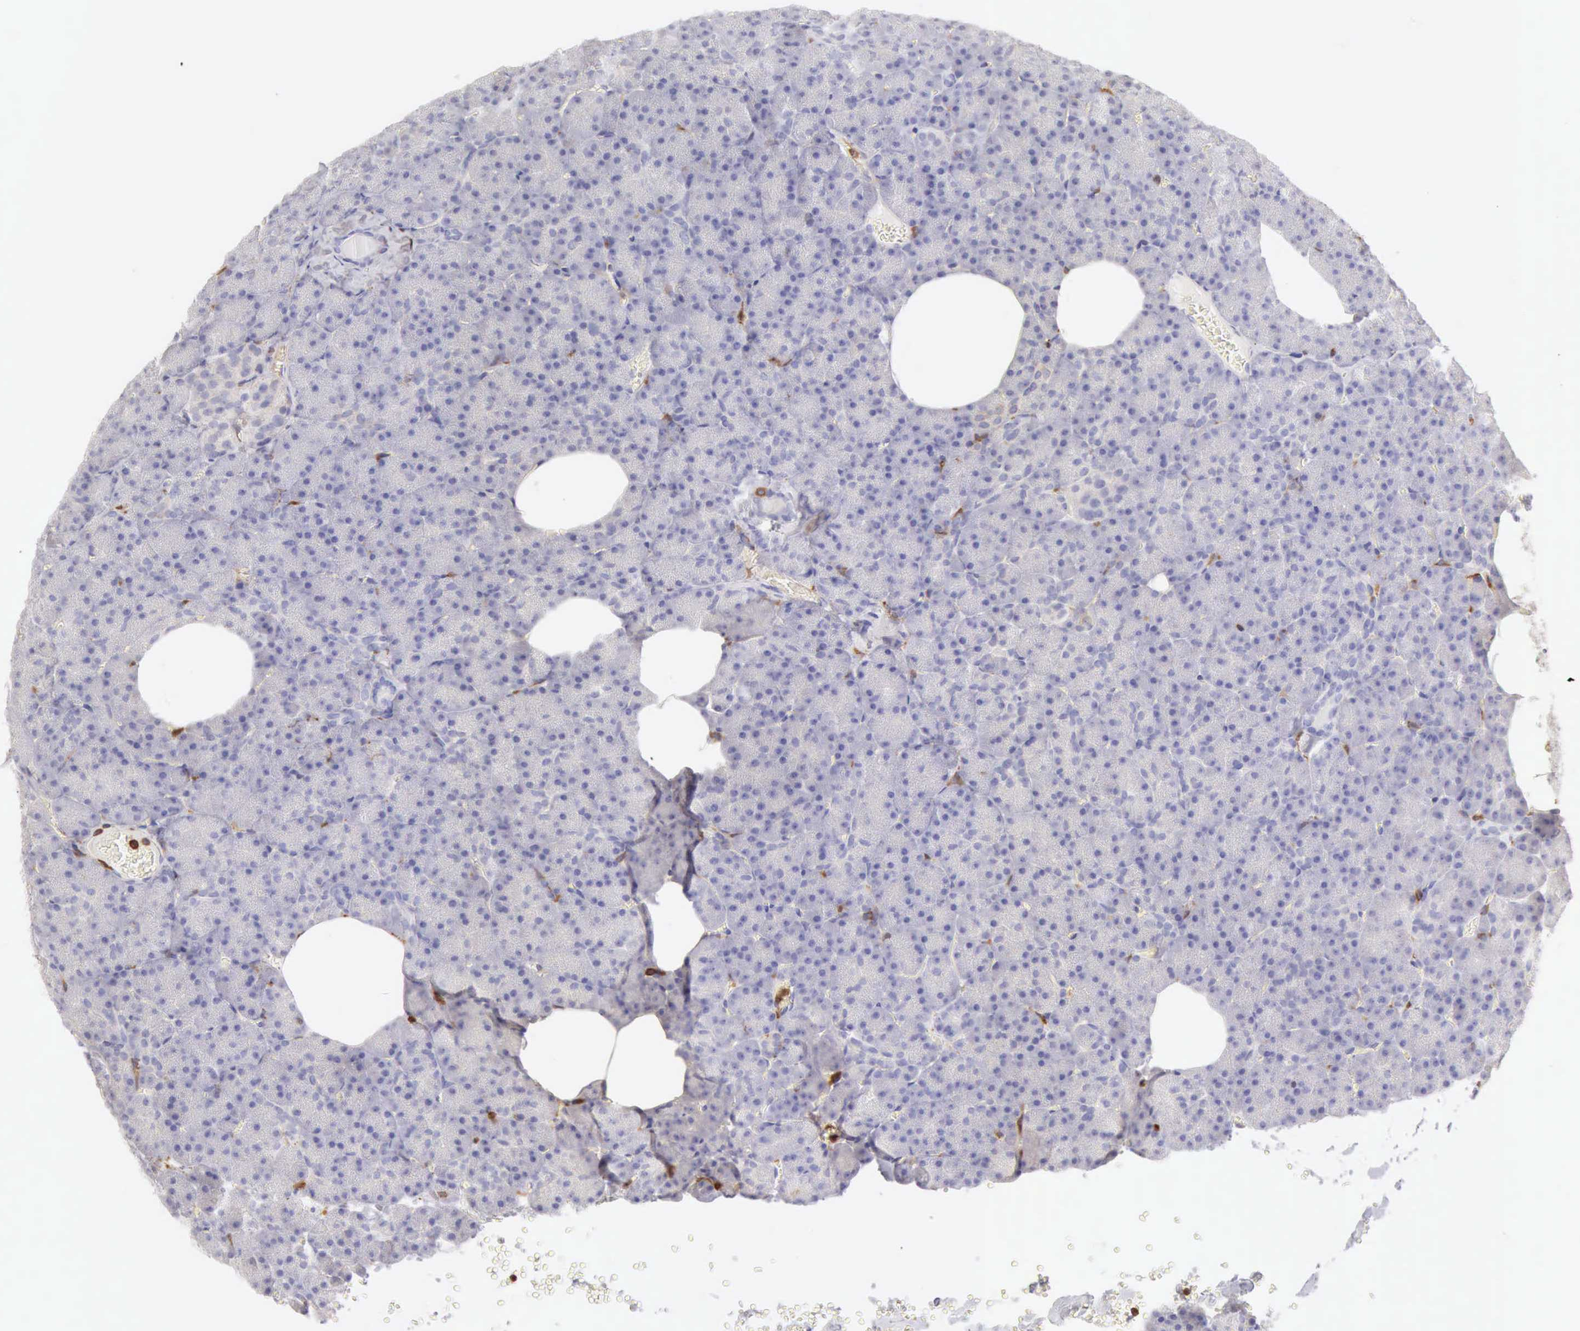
{"staining": {"intensity": "negative", "quantity": "none", "location": "none"}, "tissue": "pancreas", "cell_type": "Exocrine glandular cells", "image_type": "normal", "snomed": [{"axis": "morphology", "description": "Normal tissue, NOS"}, {"axis": "topography", "description": "Pancreas"}], "caption": "Protein analysis of benign pancreas demonstrates no significant staining in exocrine glandular cells. Brightfield microscopy of immunohistochemistry stained with DAB (brown) and hematoxylin (blue), captured at high magnification.", "gene": "ARHGAP4", "patient": {"sex": "female", "age": 35}}